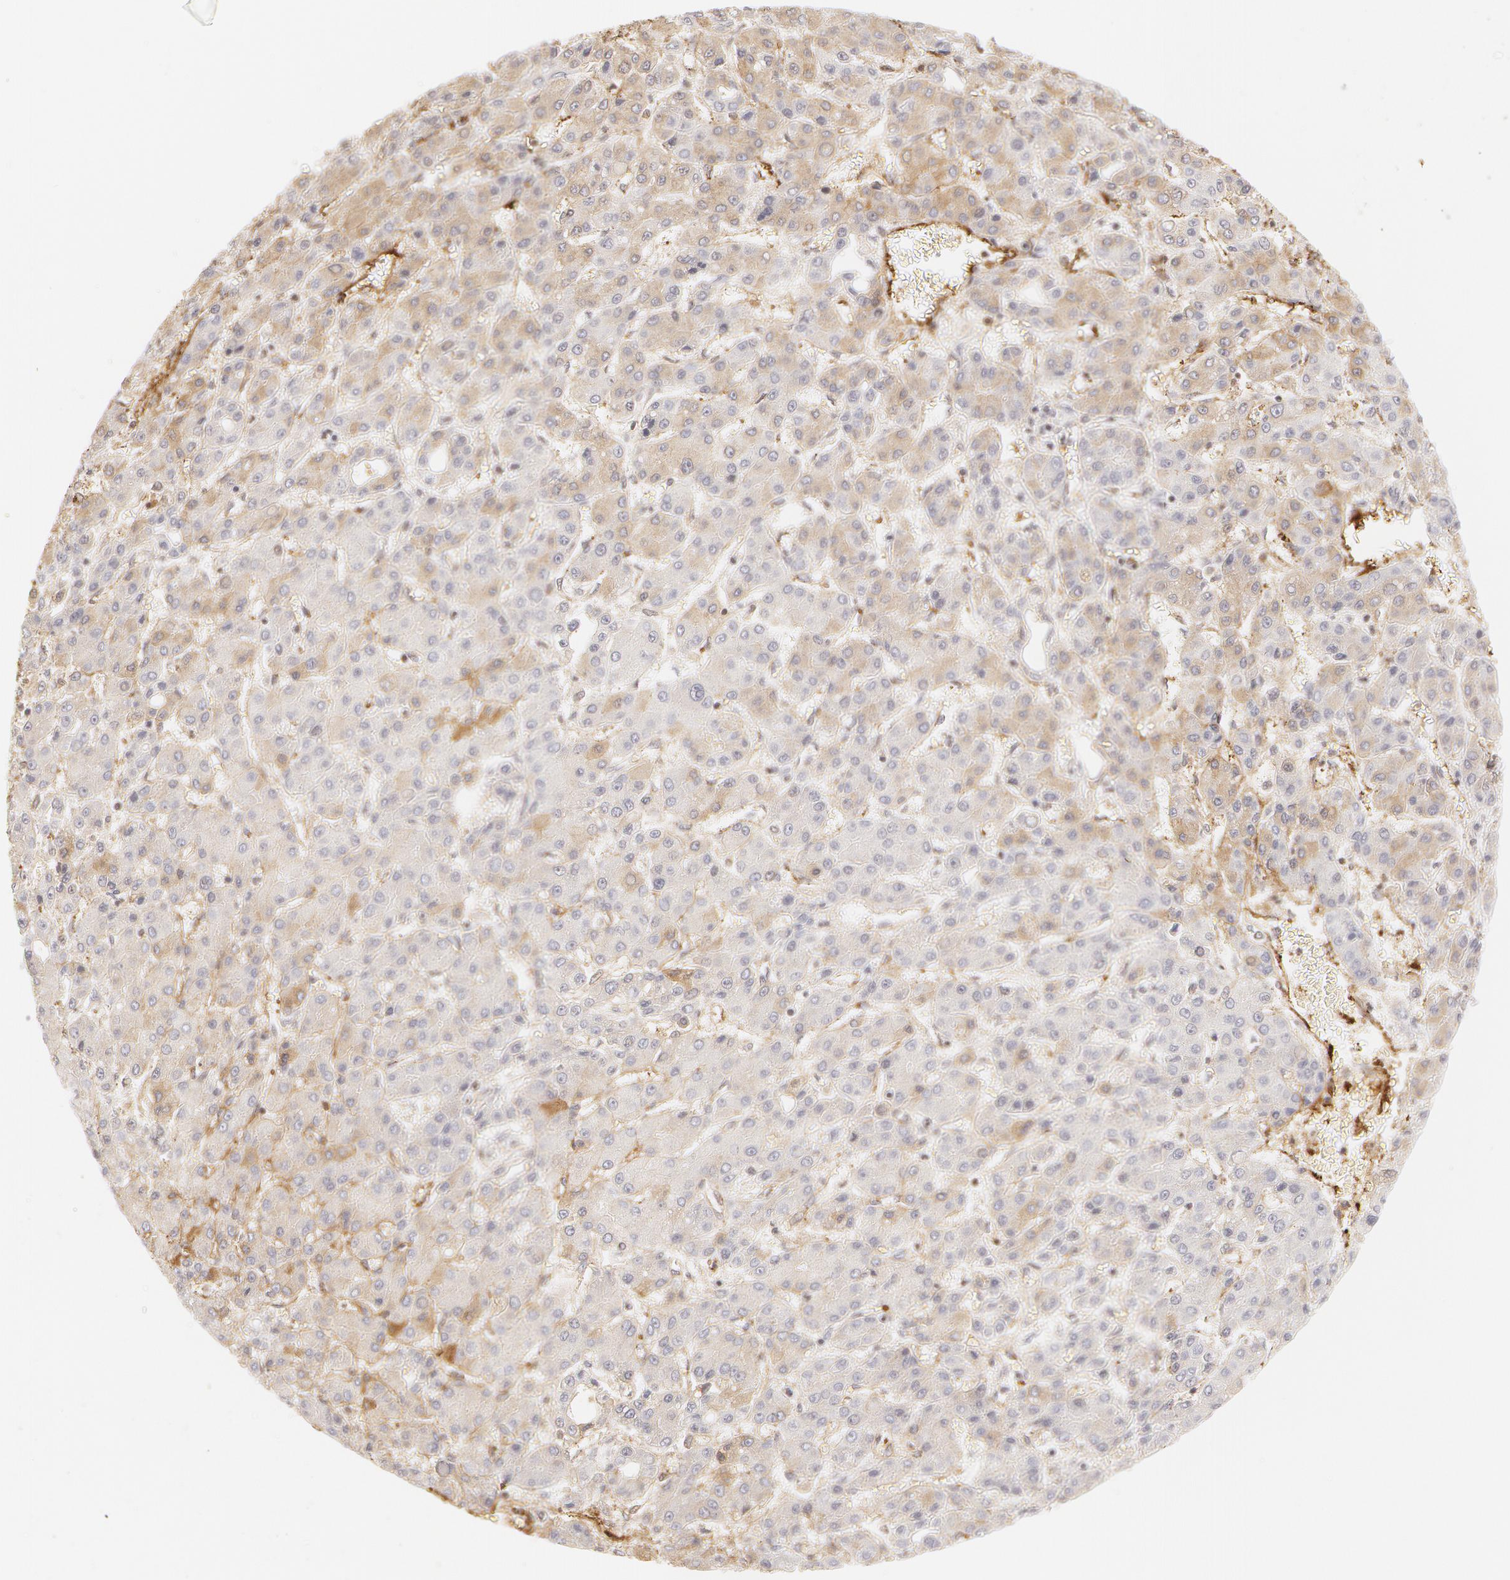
{"staining": {"intensity": "negative", "quantity": "none", "location": "none"}, "tissue": "liver cancer", "cell_type": "Tumor cells", "image_type": "cancer", "snomed": [{"axis": "morphology", "description": "Carcinoma, Hepatocellular, NOS"}, {"axis": "topography", "description": "Liver"}], "caption": "High power microscopy image of an immunohistochemistry (IHC) image of liver cancer (hepatocellular carcinoma), revealing no significant expression in tumor cells. (DAB (3,3'-diaminobenzidine) immunohistochemistry with hematoxylin counter stain).", "gene": "VWF", "patient": {"sex": "male", "age": 69}}